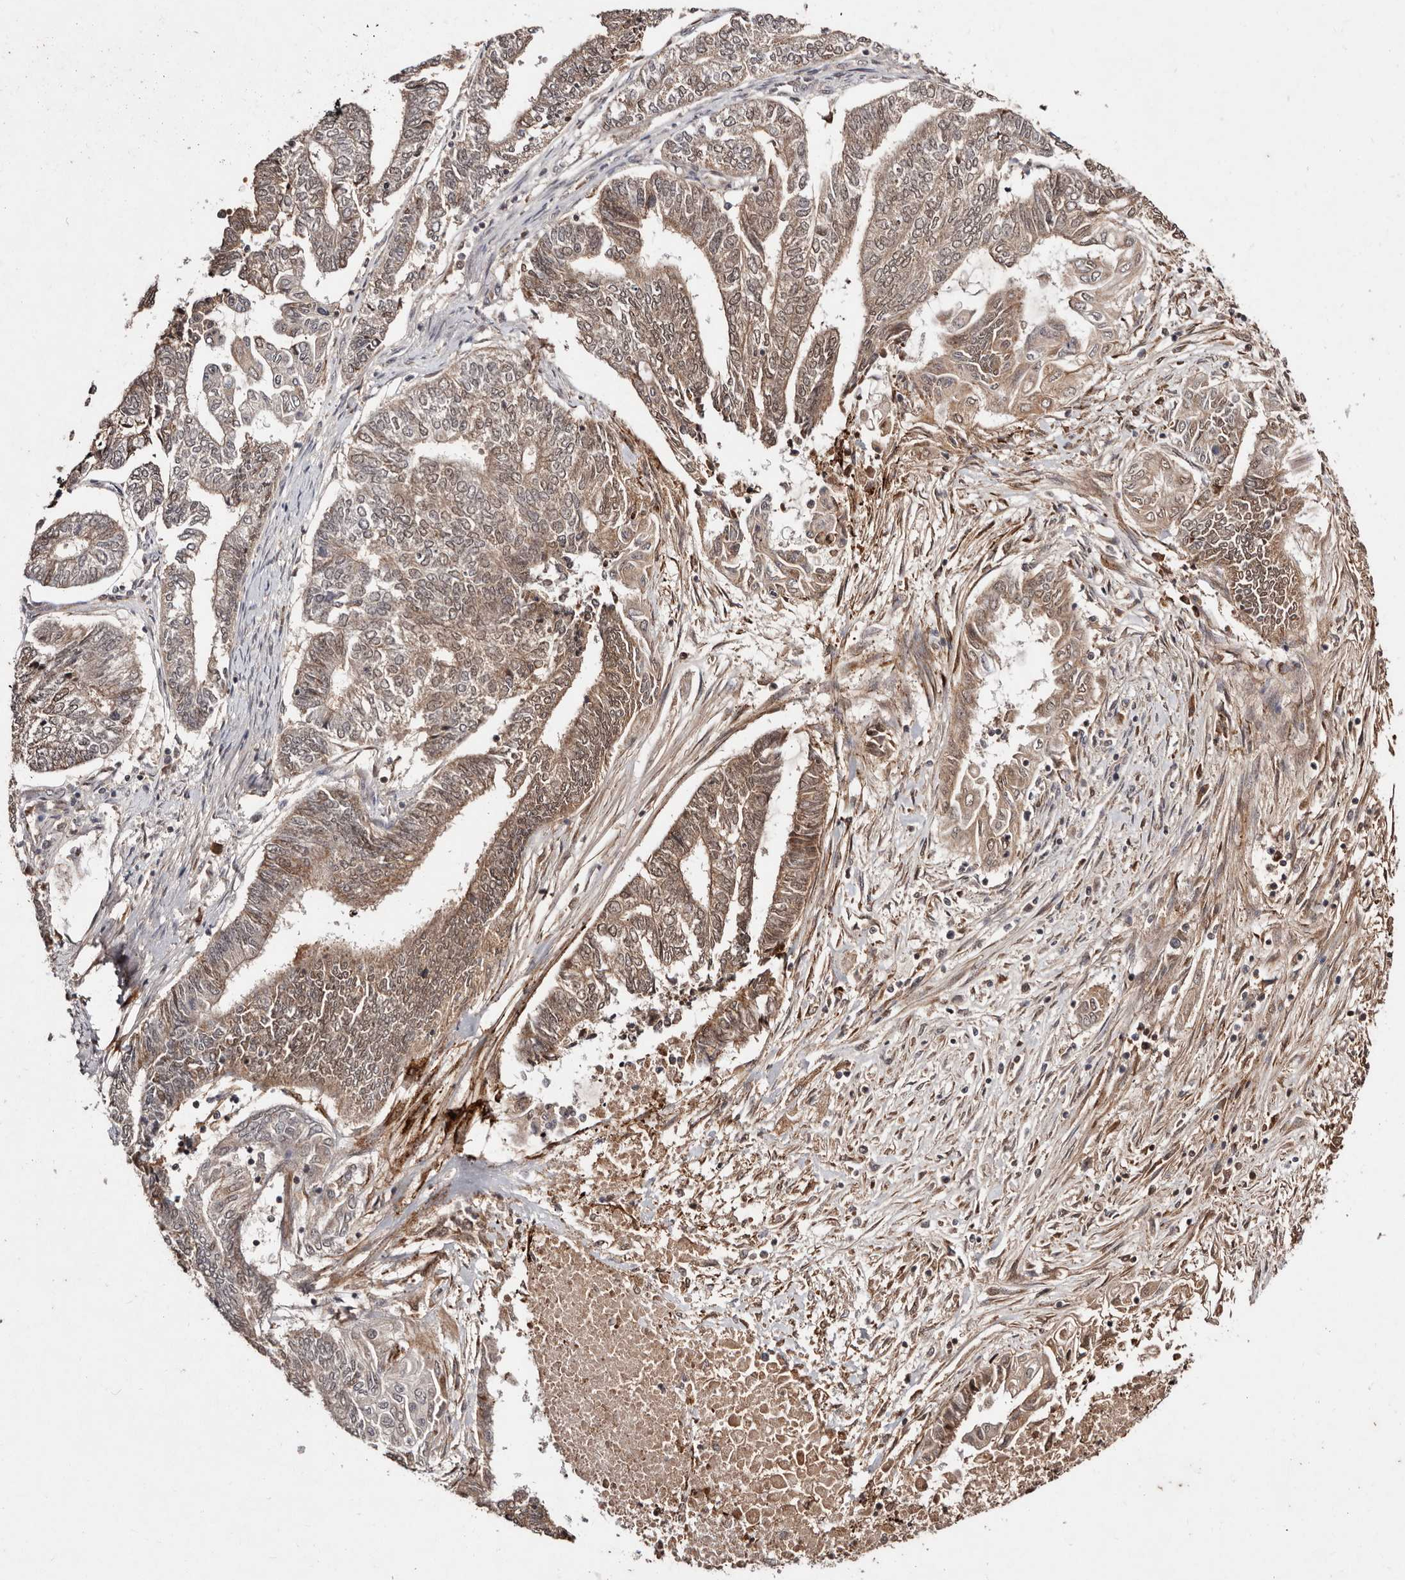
{"staining": {"intensity": "moderate", "quantity": ">75%", "location": "cytoplasmic/membranous,nuclear"}, "tissue": "endometrial cancer", "cell_type": "Tumor cells", "image_type": "cancer", "snomed": [{"axis": "morphology", "description": "Adenocarcinoma, NOS"}, {"axis": "topography", "description": "Uterus"}, {"axis": "topography", "description": "Endometrium"}], "caption": "Immunohistochemical staining of human endometrial adenocarcinoma demonstrates medium levels of moderate cytoplasmic/membranous and nuclear staining in about >75% of tumor cells.", "gene": "BICRAL", "patient": {"sex": "female", "age": 70}}